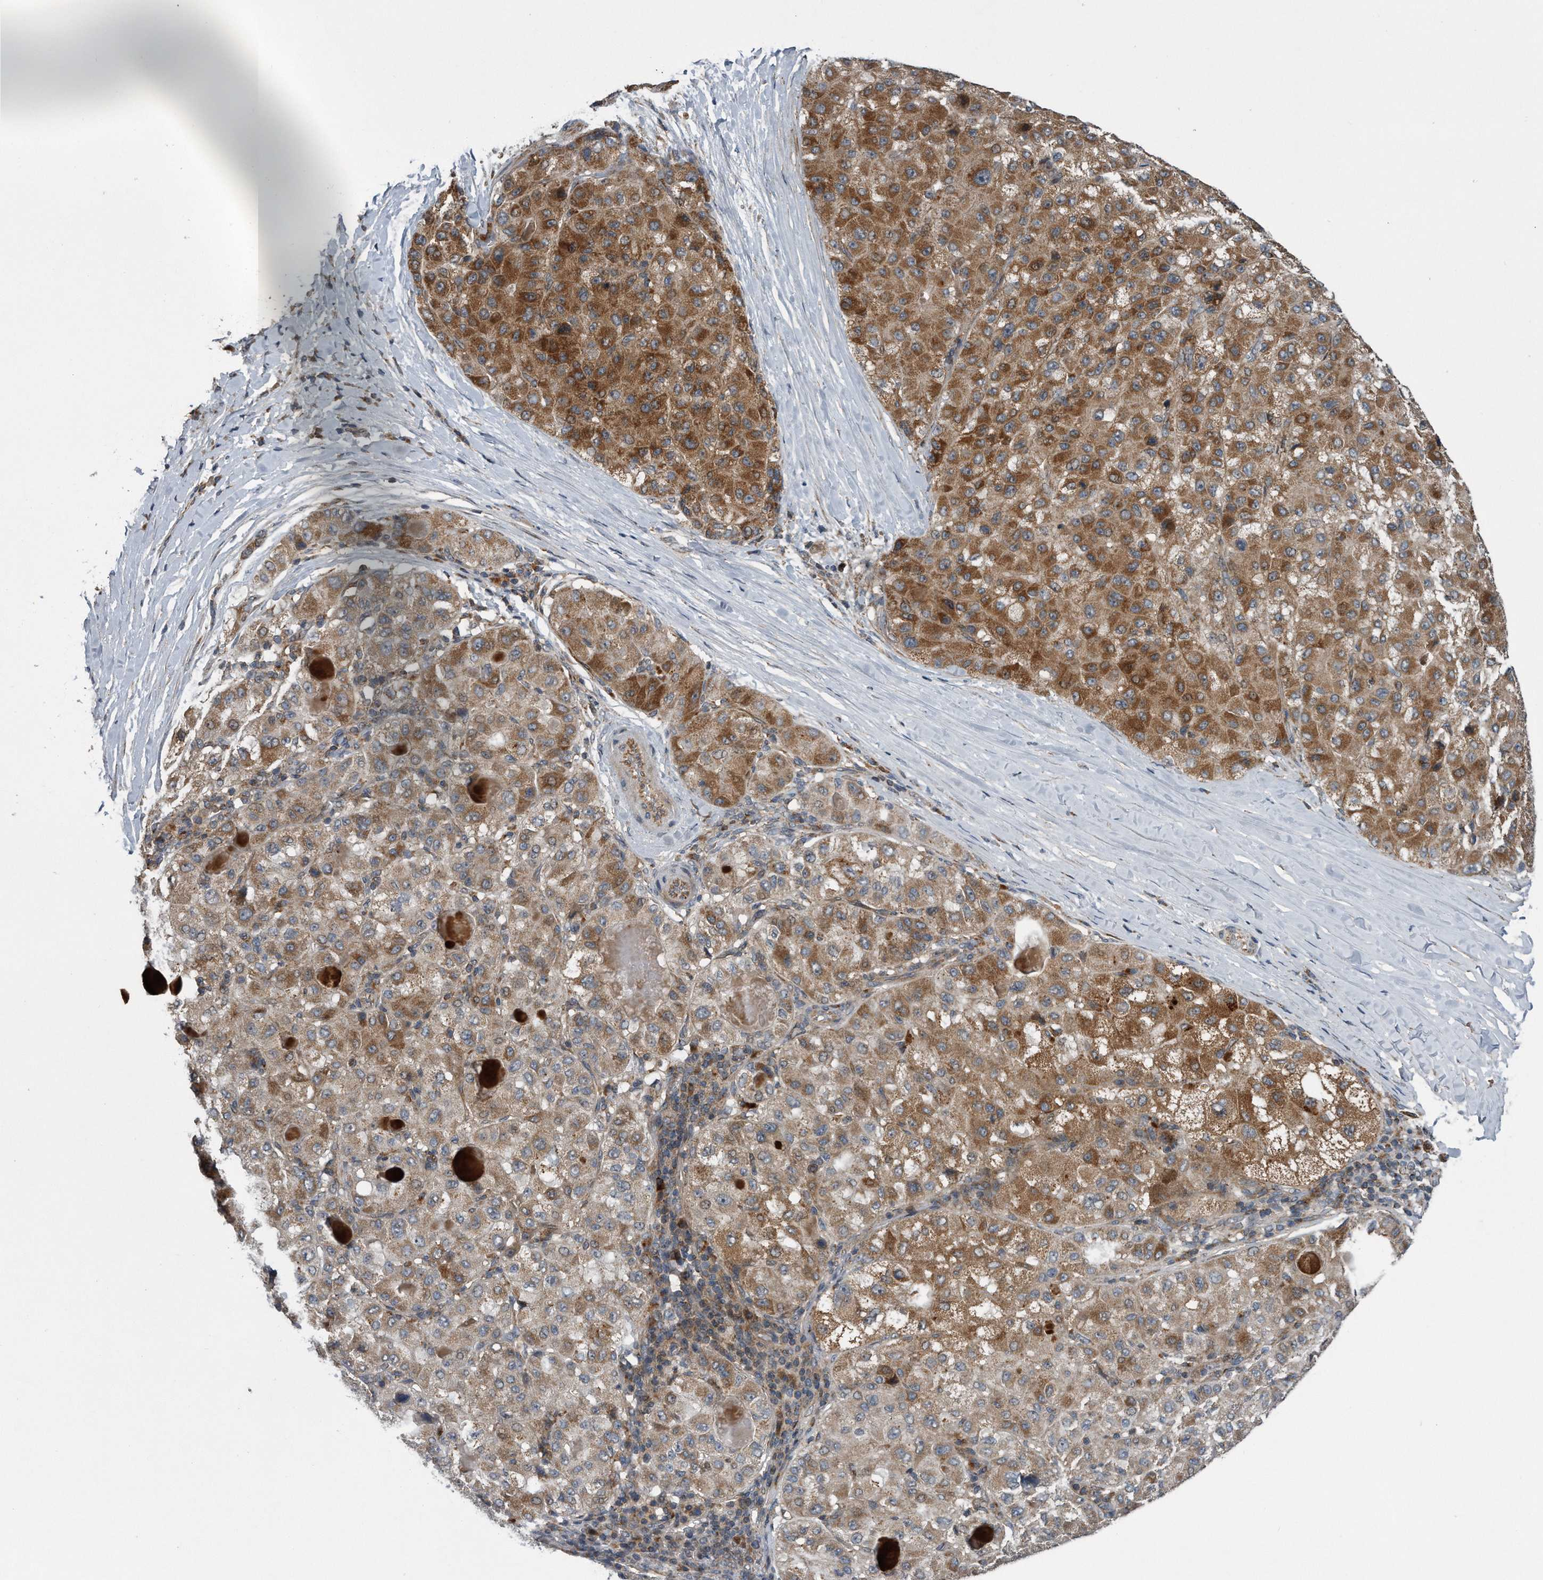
{"staining": {"intensity": "moderate", "quantity": ">75%", "location": "cytoplasmic/membranous"}, "tissue": "liver cancer", "cell_type": "Tumor cells", "image_type": "cancer", "snomed": [{"axis": "morphology", "description": "Carcinoma, Hepatocellular, NOS"}, {"axis": "topography", "description": "Liver"}], "caption": "Human liver hepatocellular carcinoma stained for a protein (brown) exhibits moderate cytoplasmic/membranous positive positivity in approximately >75% of tumor cells.", "gene": "LYRM4", "patient": {"sex": "male", "age": 80}}